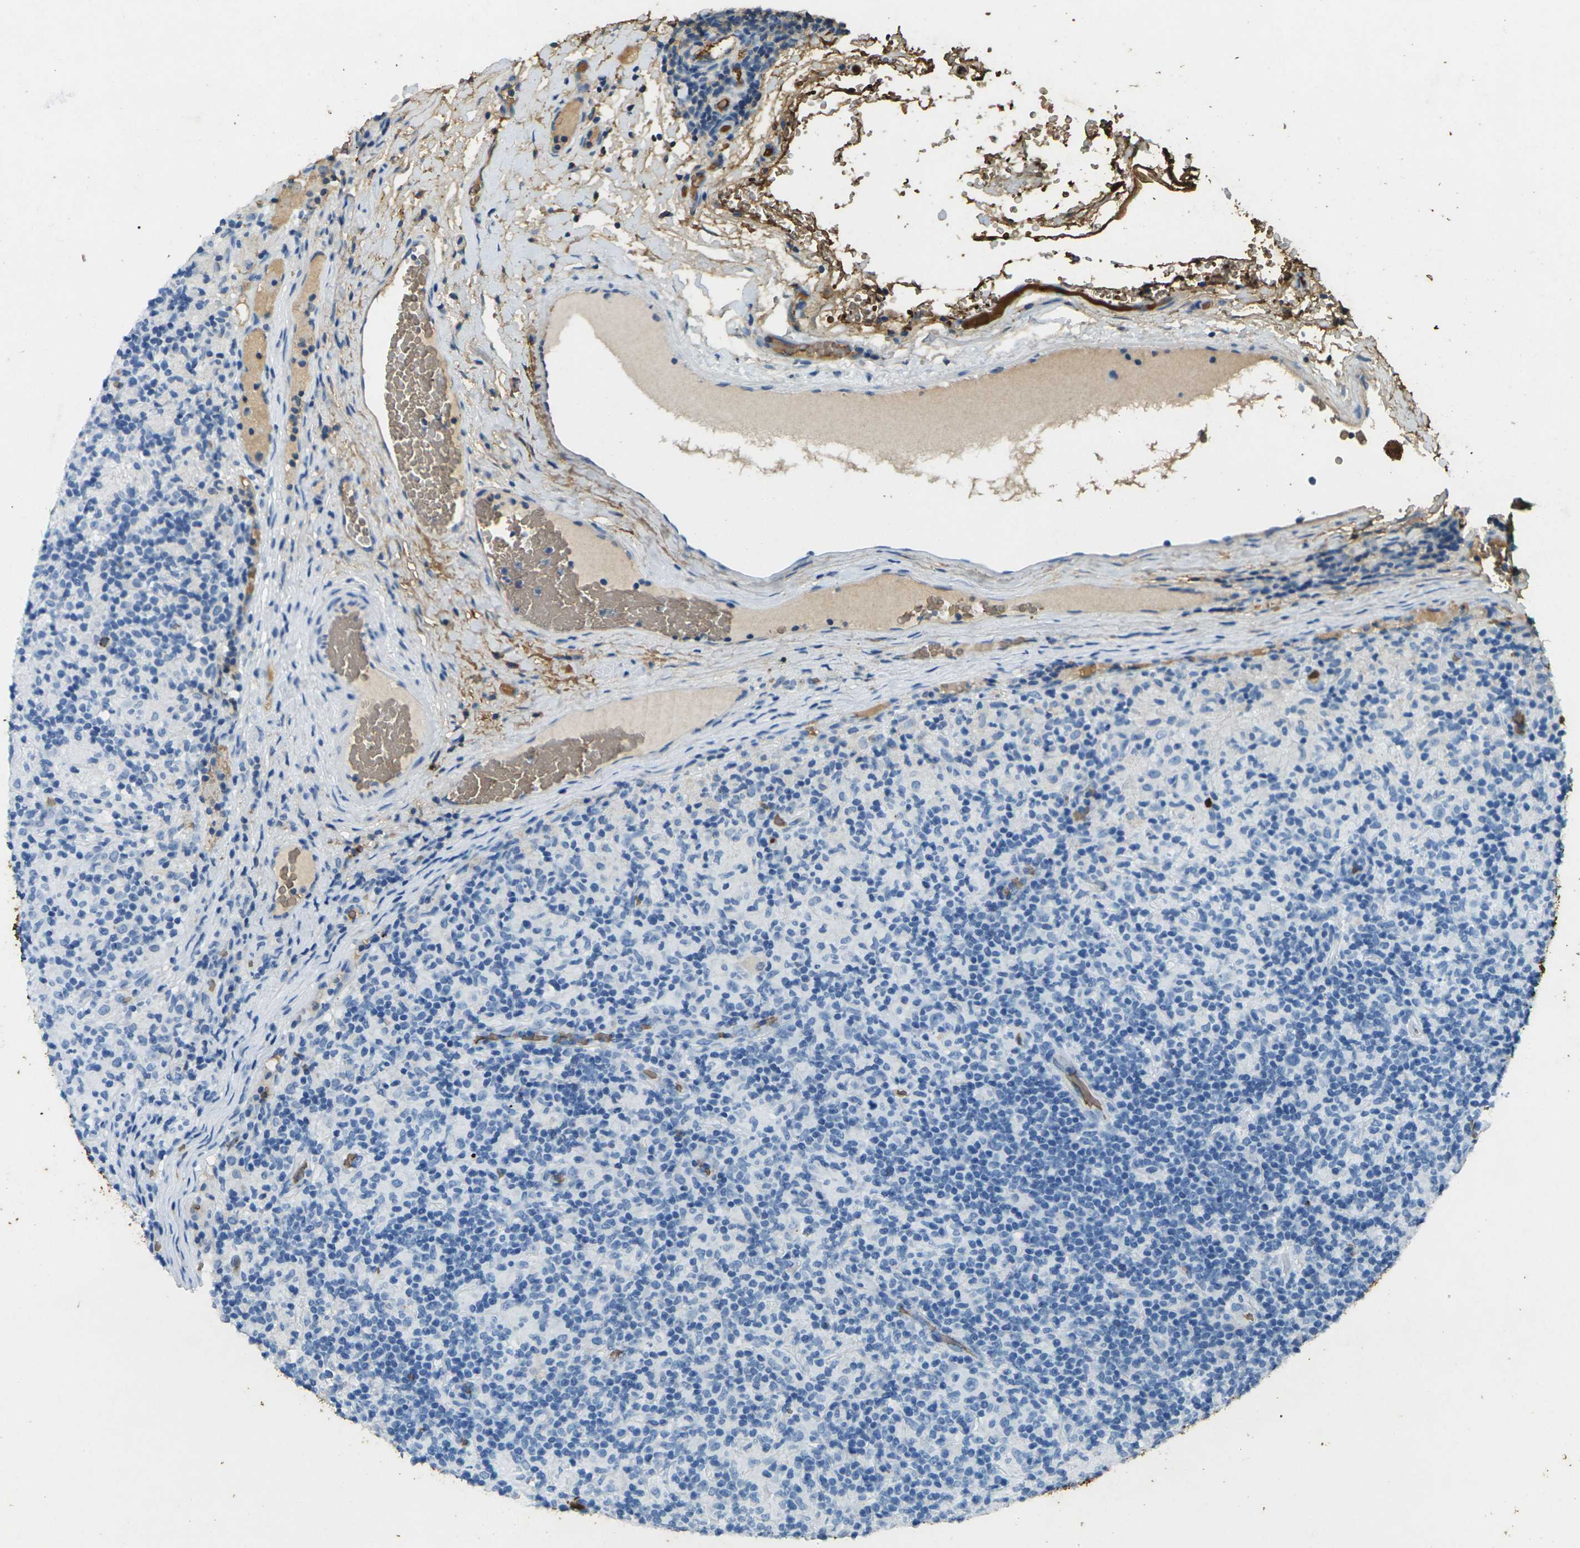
{"staining": {"intensity": "negative", "quantity": "none", "location": "none"}, "tissue": "lymphoma", "cell_type": "Tumor cells", "image_type": "cancer", "snomed": [{"axis": "morphology", "description": "Hodgkin's disease, NOS"}, {"axis": "topography", "description": "Lymph node"}], "caption": "This is a micrograph of immunohistochemistry staining of Hodgkin's disease, which shows no staining in tumor cells.", "gene": "HBB", "patient": {"sex": "male", "age": 70}}